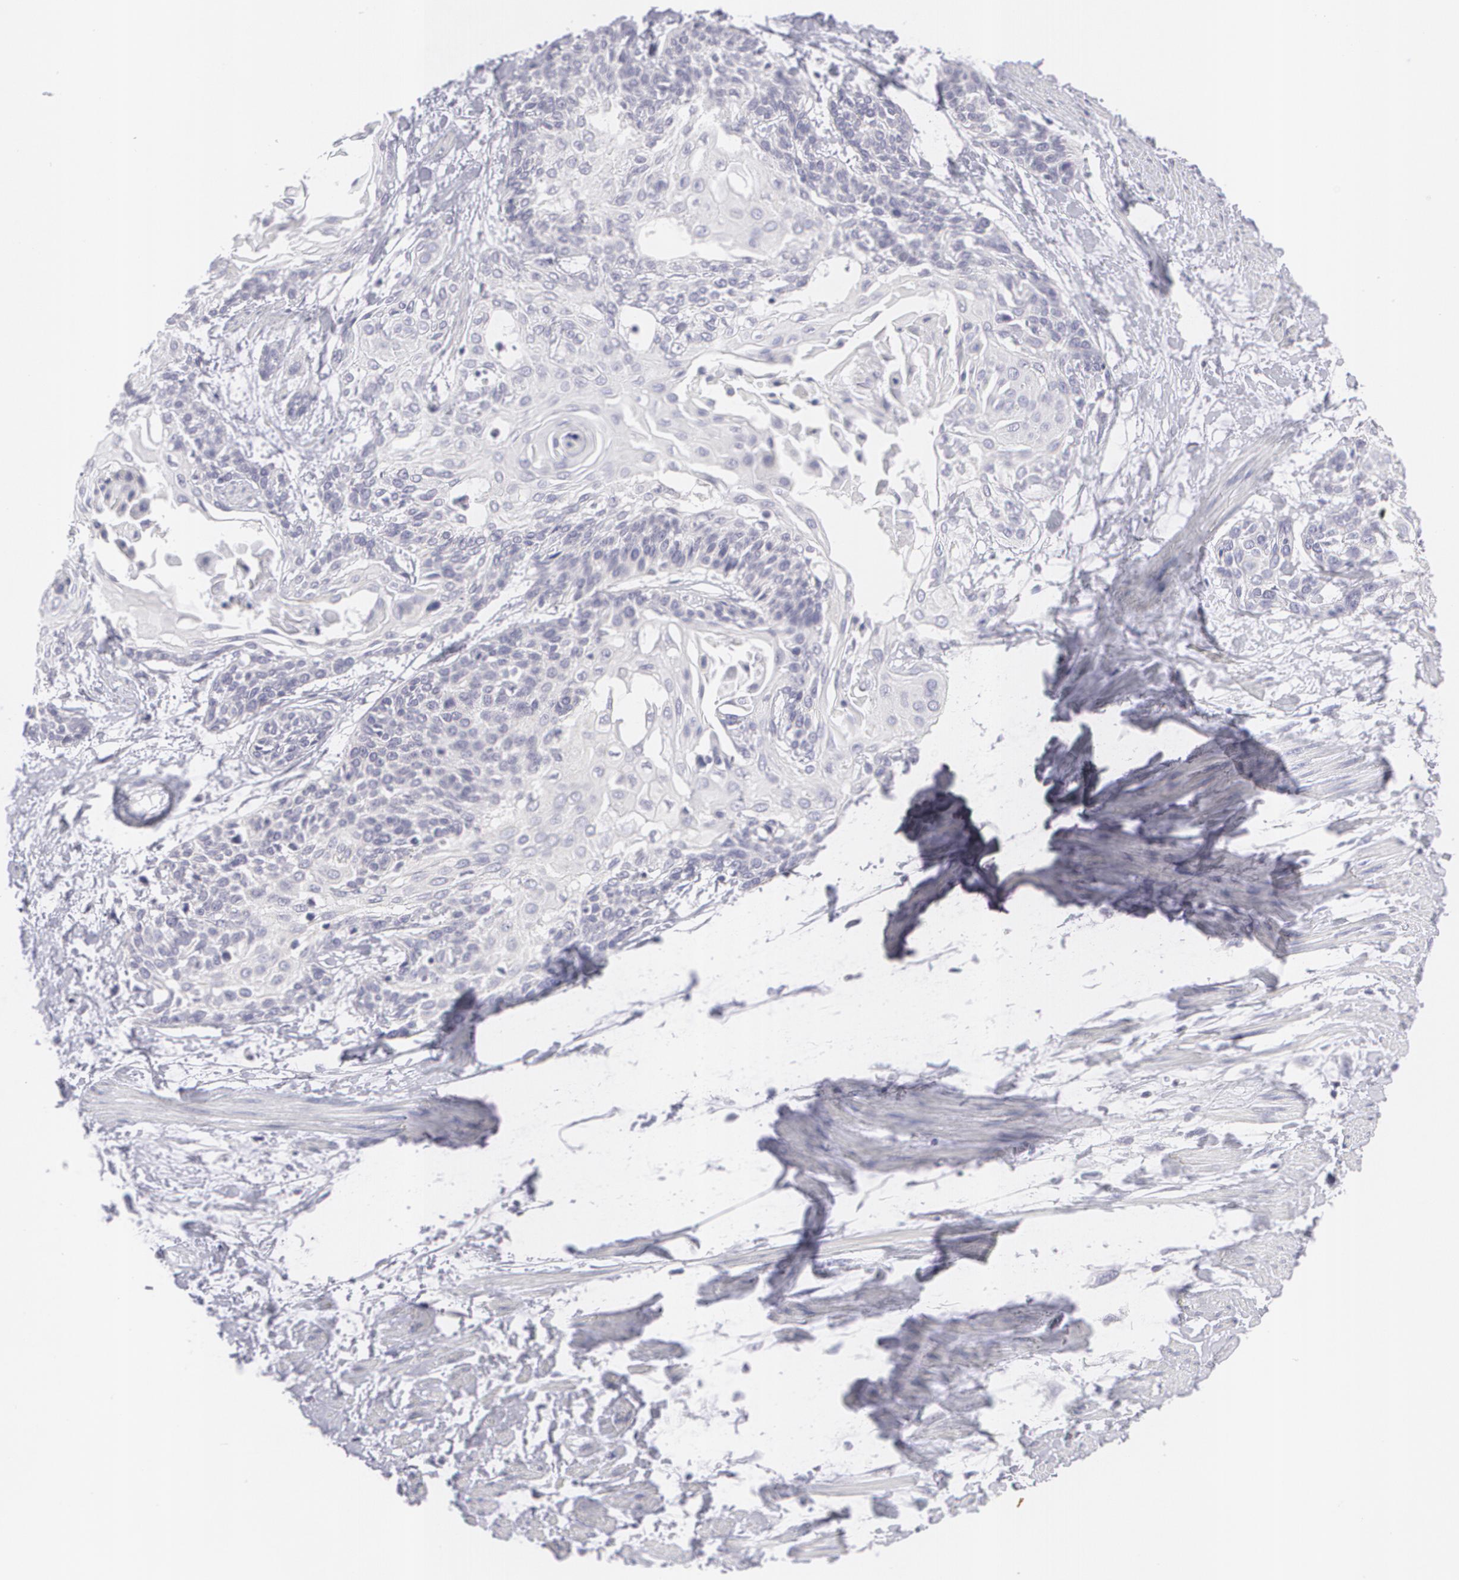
{"staining": {"intensity": "negative", "quantity": "none", "location": "none"}, "tissue": "cervical cancer", "cell_type": "Tumor cells", "image_type": "cancer", "snomed": [{"axis": "morphology", "description": "Squamous cell carcinoma, NOS"}, {"axis": "topography", "description": "Cervix"}], "caption": "An IHC photomicrograph of cervical cancer is shown. There is no staining in tumor cells of cervical cancer. (Stains: DAB (3,3'-diaminobenzidine) immunohistochemistry (IHC) with hematoxylin counter stain, Microscopy: brightfield microscopy at high magnification).", "gene": "MBNL3", "patient": {"sex": "female", "age": 57}}